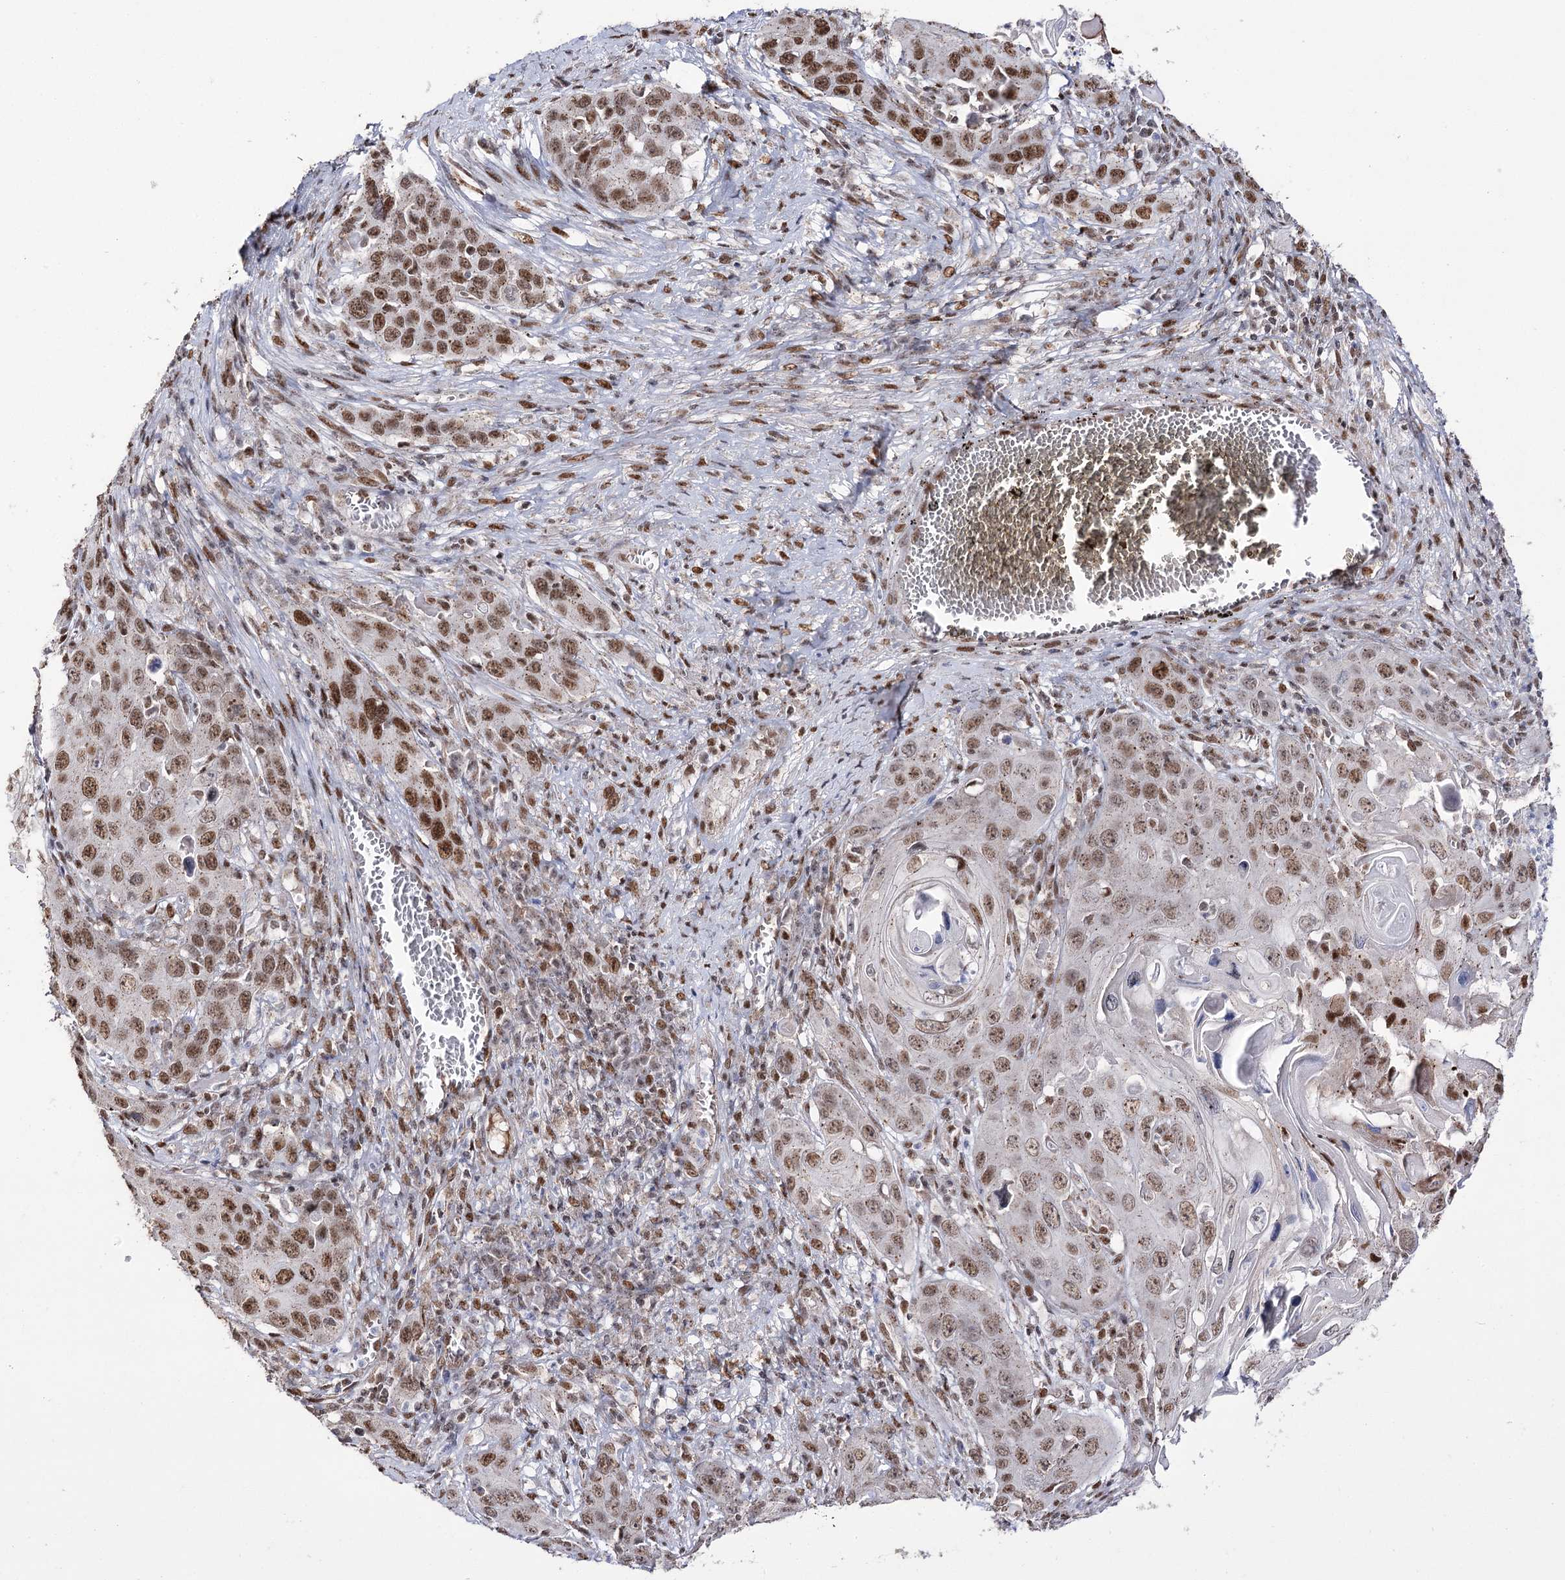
{"staining": {"intensity": "moderate", "quantity": ">75%", "location": "nuclear"}, "tissue": "skin cancer", "cell_type": "Tumor cells", "image_type": "cancer", "snomed": [{"axis": "morphology", "description": "Squamous cell carcinoma, NOS"}, {"axis": "topography", "description": "Skin"}], "caption": "The histopathology image displays immunohistochemical staining of squamous cell carcinoma (skin). There is moderate nuclear staining is appreciated in about >75% of tumor cells. (DAB IHC, brown staining for protein, blue staining for nuclei).", "gene": "VGLL4", "patient": {"sex": "male", "age": 55}}